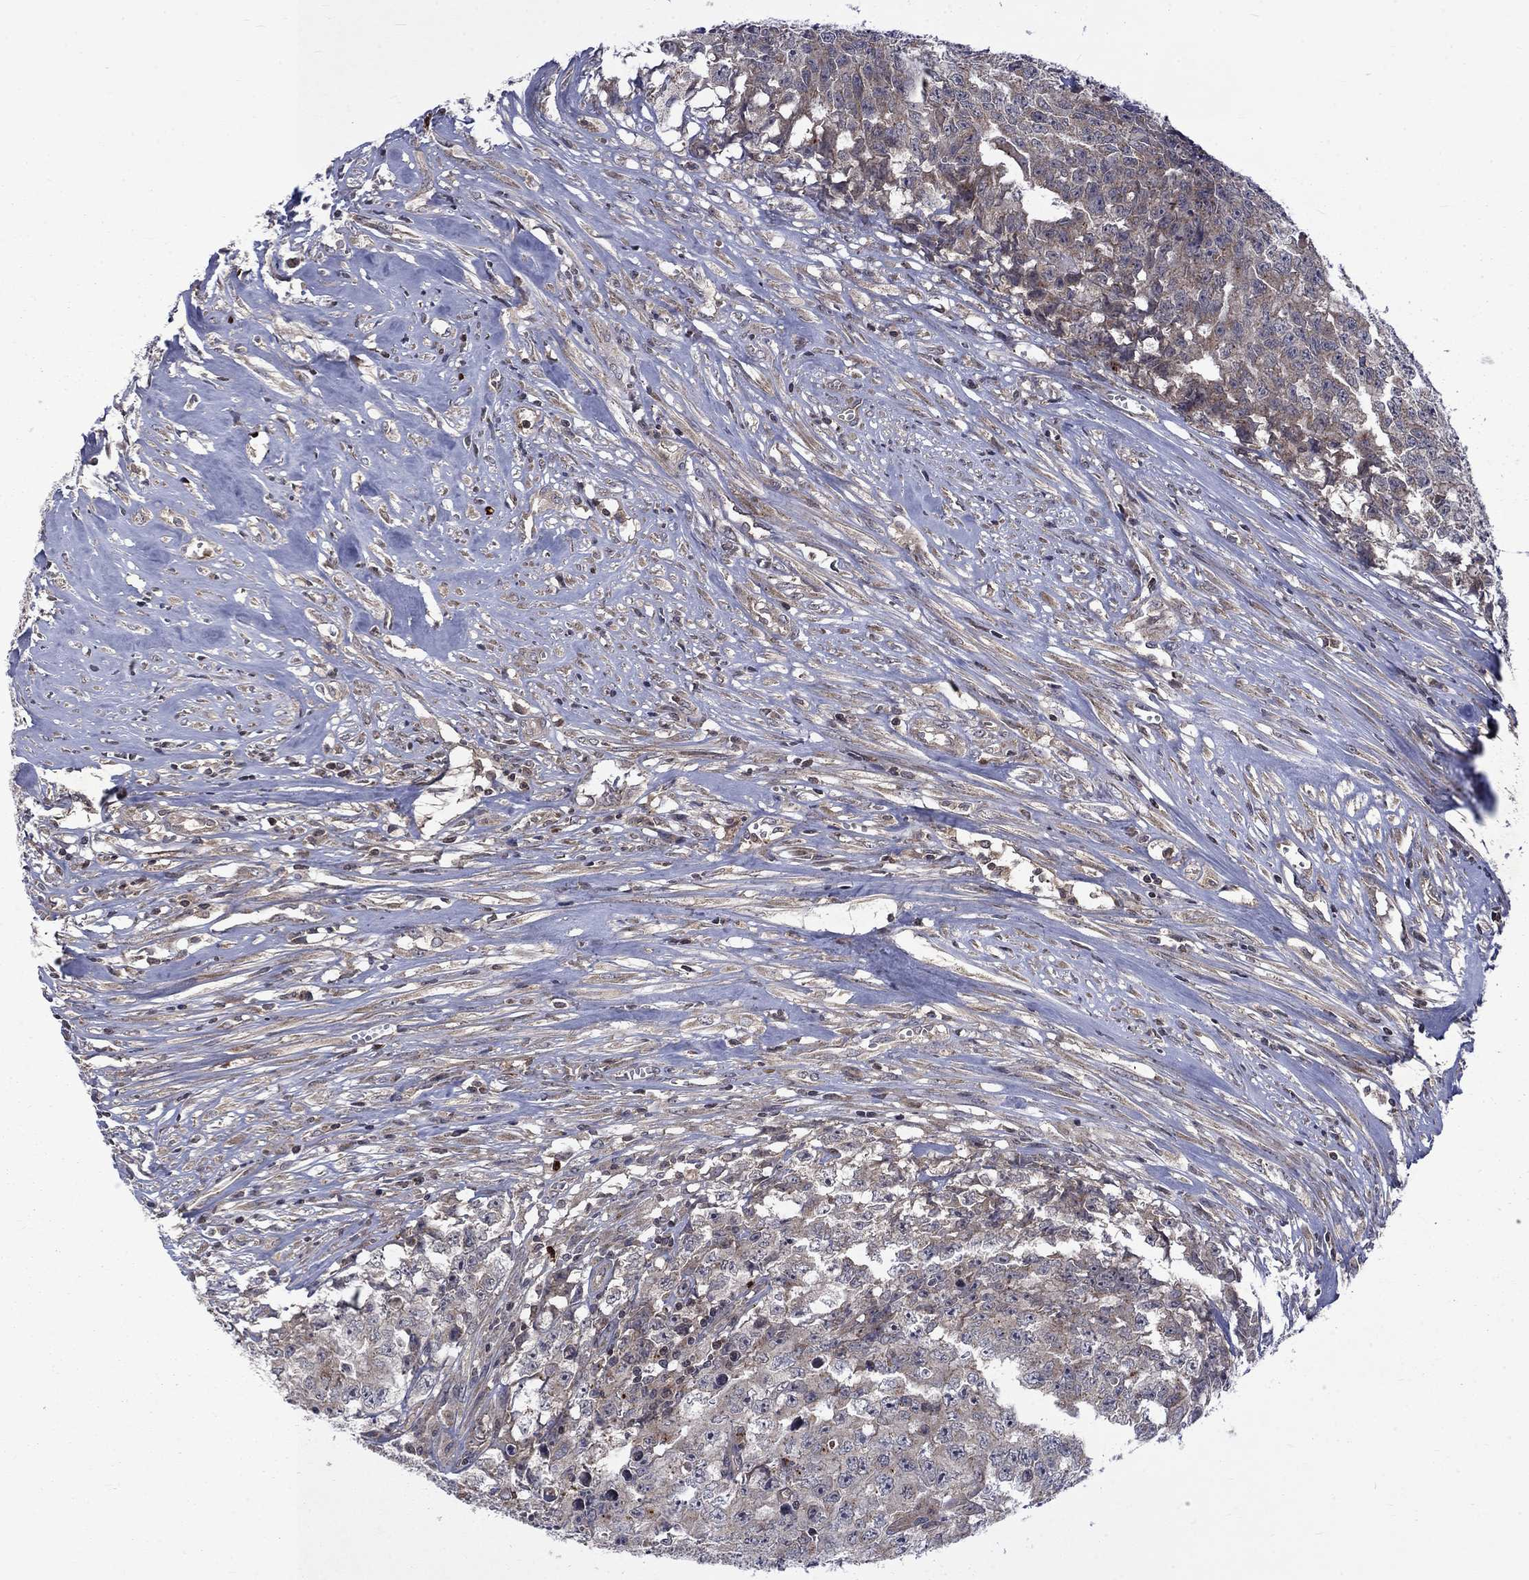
{"staining": {"intensity": "negative", "quantity": "none", "location": "none"}, "tissue": "testis cancer", "cell_type": "Tumor cells", "image_type": "cancer", "snomed": [{"axis": "morphology", "description": "Carcinoma, Embryonal, NOS"}, {"axis": "morphology", "description": "Teratoma, malignant, NOS"}, {"axis": "topography", "description": "Testis"}], "caption": "Testis malignant teratoma stained for a protein using immunohistochemistry demonstrates no positivity tumor cells.", "gene": "TMEM33", "patient": {"sex": "male", "age": 24}}